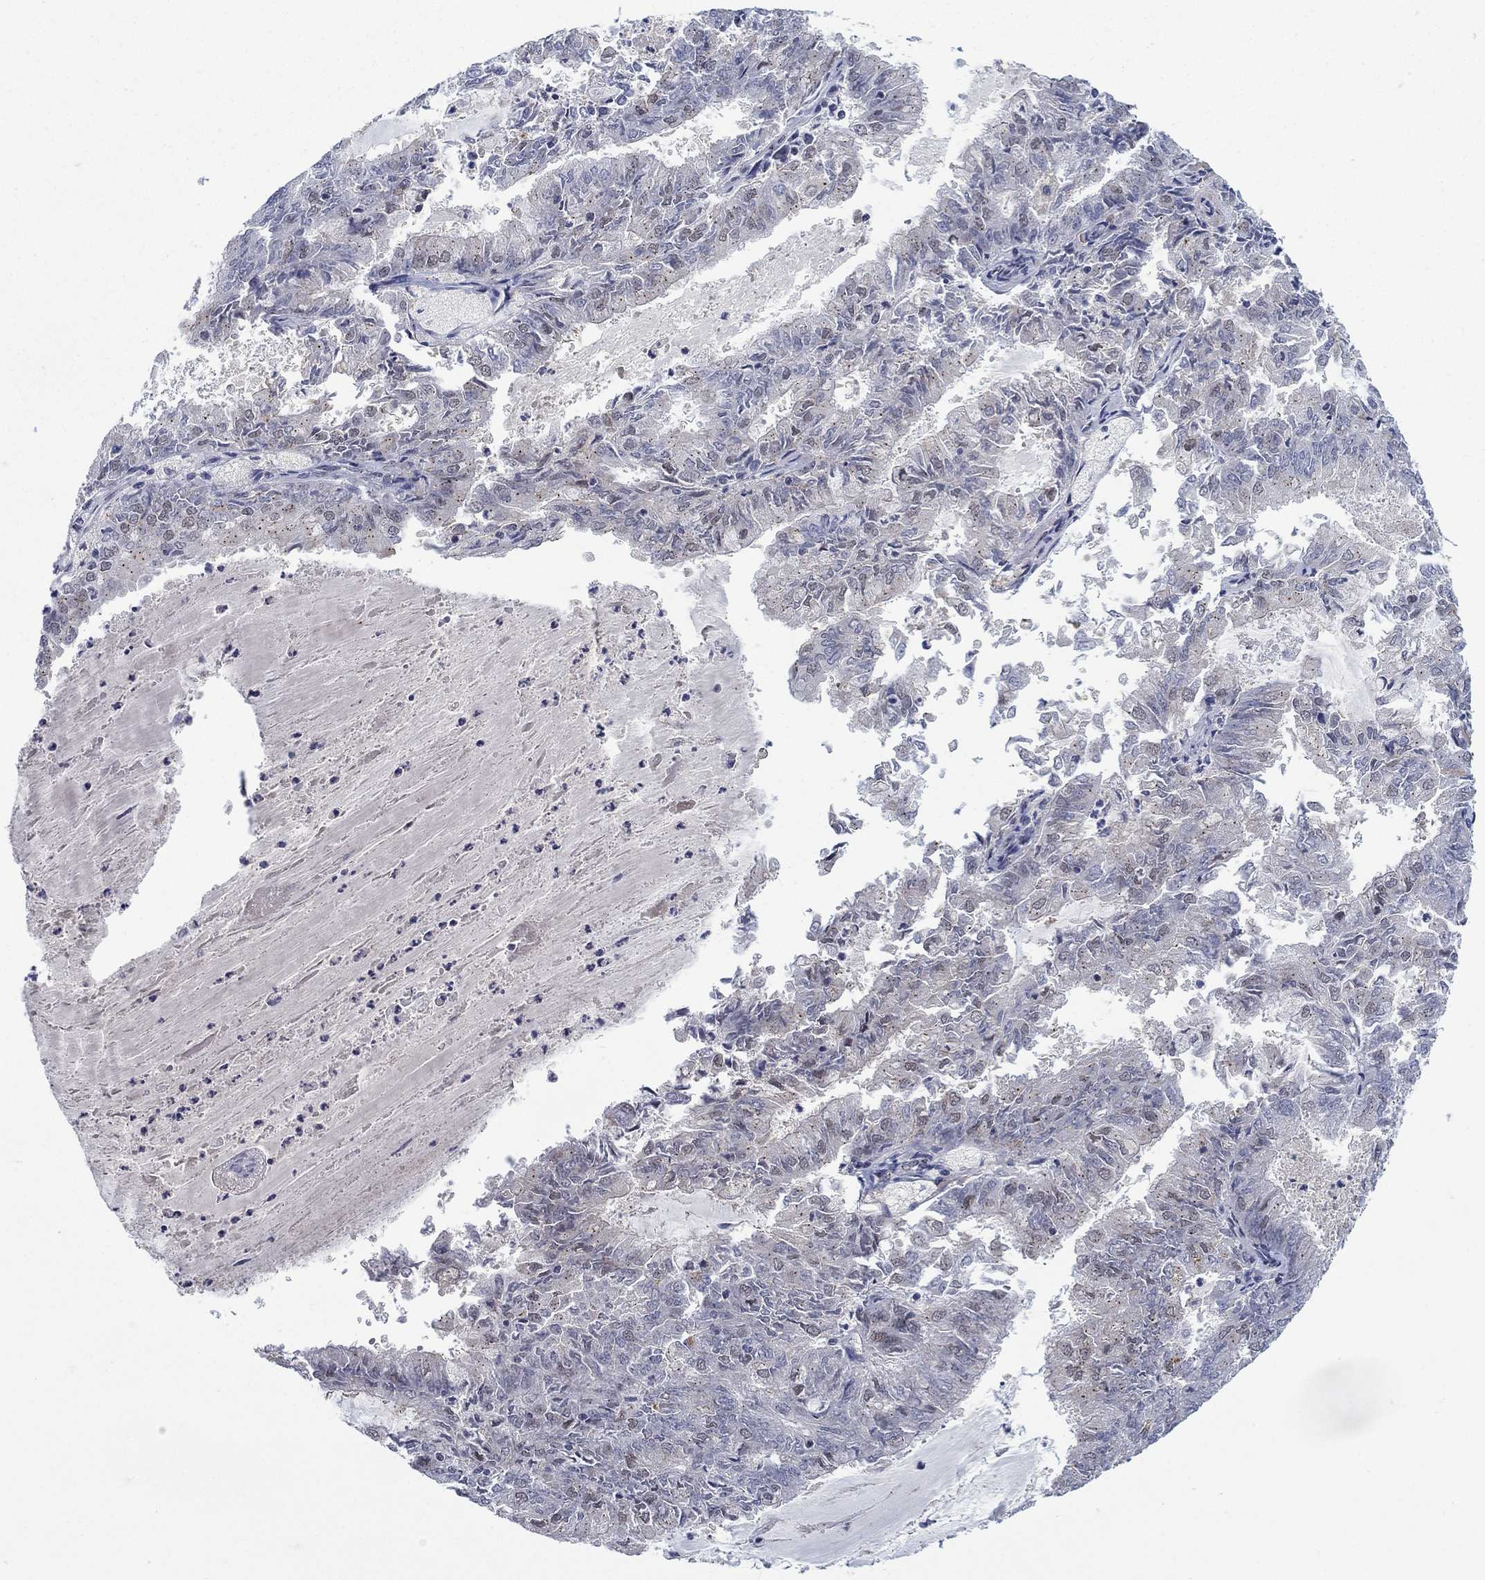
{"staining": {"intensity": "moderate", "quantity": "<25%", "location": "cytoplasmic/membranous"}, "tissue": "endometrial cancer", "cell_type": "Tumor cells", "image_type": "cancer", "snomed": [{"axis": "morphology", "description": "Adenocarcinoma, NOS"}, {"axis": "topography", "description": "Endometrium"}], "caption": "Immunohistochemistry (IHC) of adenocarcinoma (endometrial) shows low levels of moderate cytoplasmic/membranous positivity in approximately <25% of tumor cells. (Brightfield microscopy of DAB IHC at high magnification).", "gene": "SH3RF1", "patient": {"sex": "female", "age": 57}}